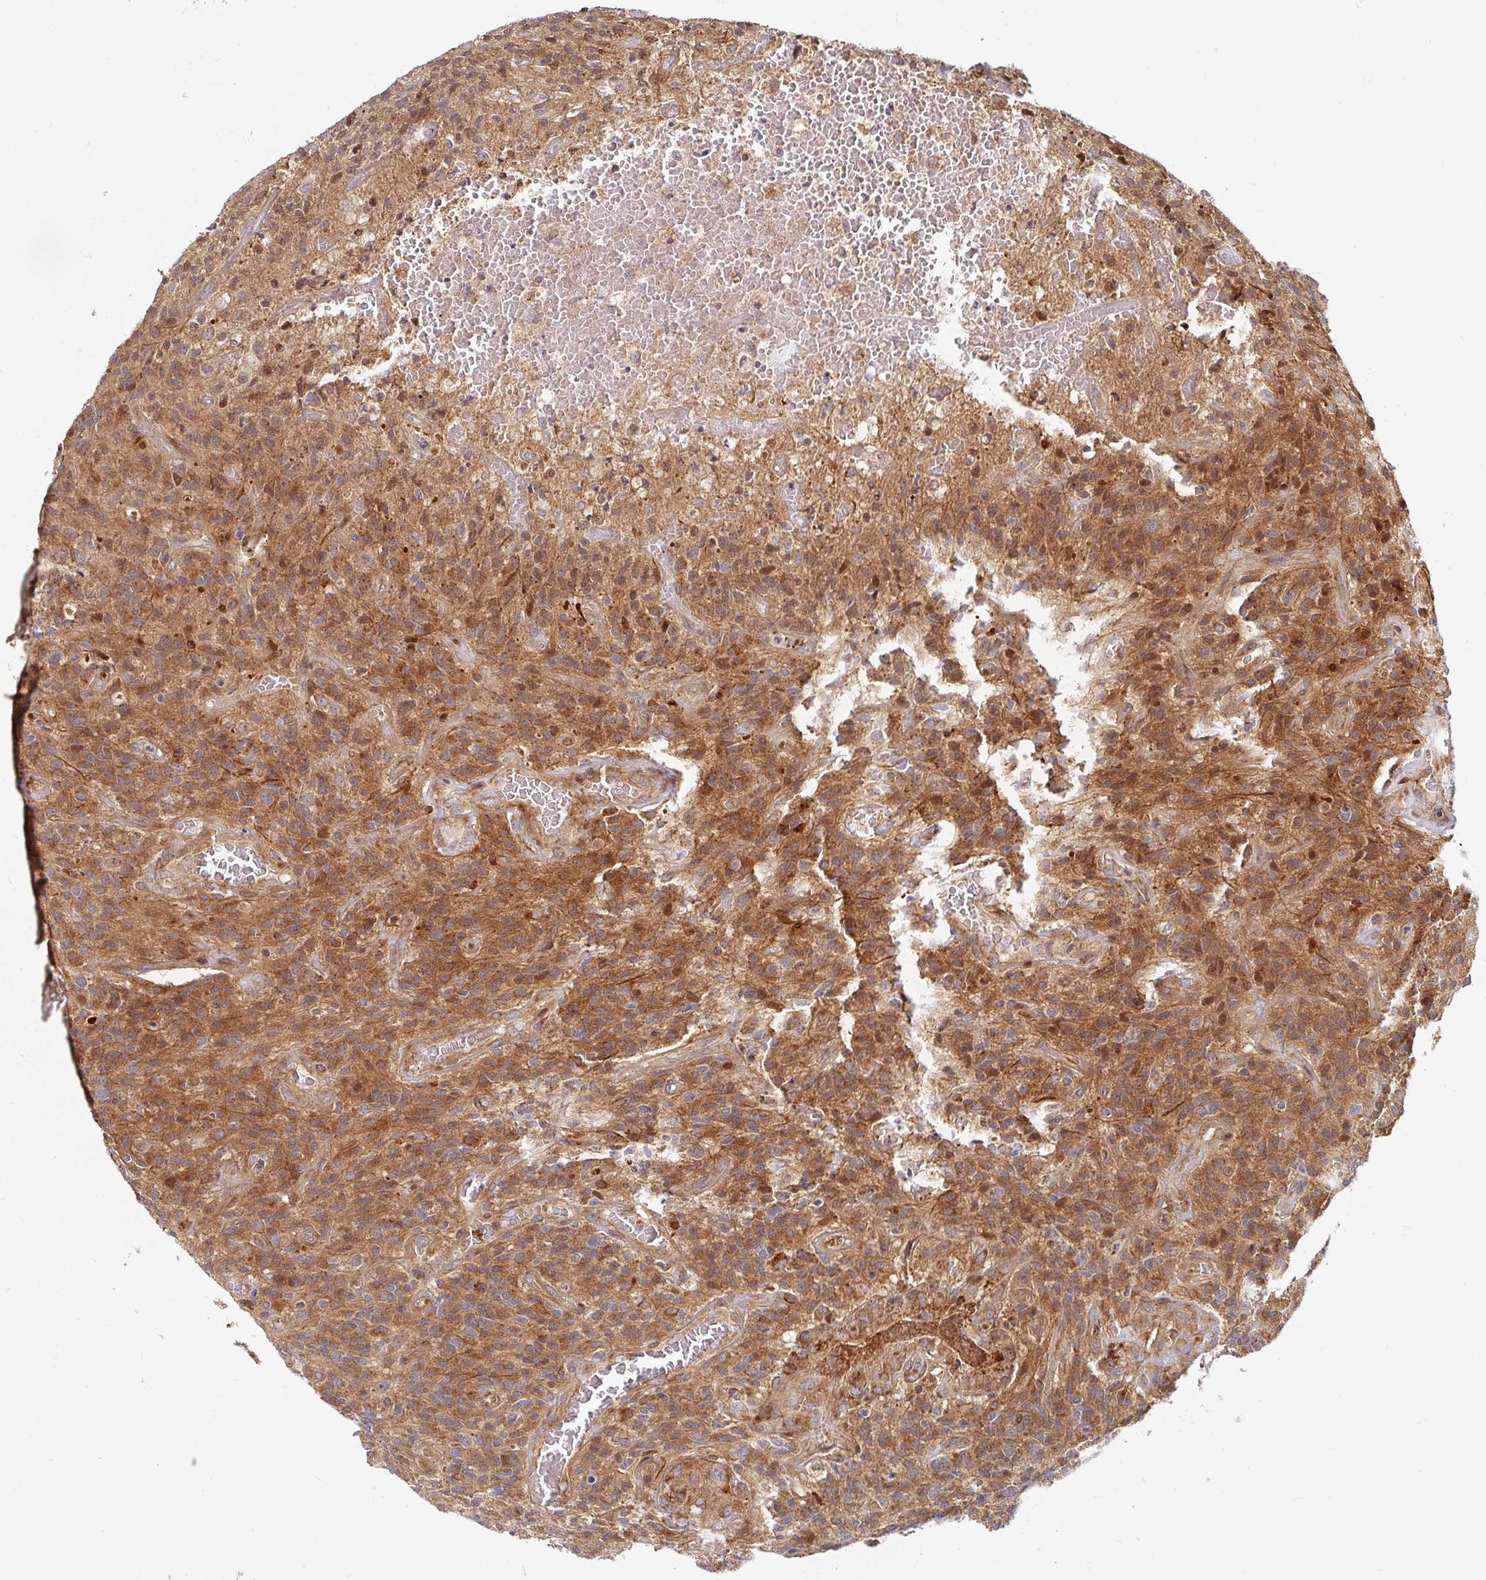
{"staining": {"intensity": "moderate", "quantity": ">75%", "location": "cytoplasmic/membranous"}, "tissue": "glioma", "cell_type": "Tumor cells", "image_type": "cancer", "snomed": [{"axis": "morphology", "description": "Glioma, malignant, High grade"}, {"axis": "topography", "description": "Brain"}], "caption": "Immunohistochemical staining of human glioma exhibits medium levels of moderate cytoplasmic/membranous protein positivity in approximately >75% of tumor cells.", "gene": "BTF3", "patient": {"sex": "male", "age": 76}}